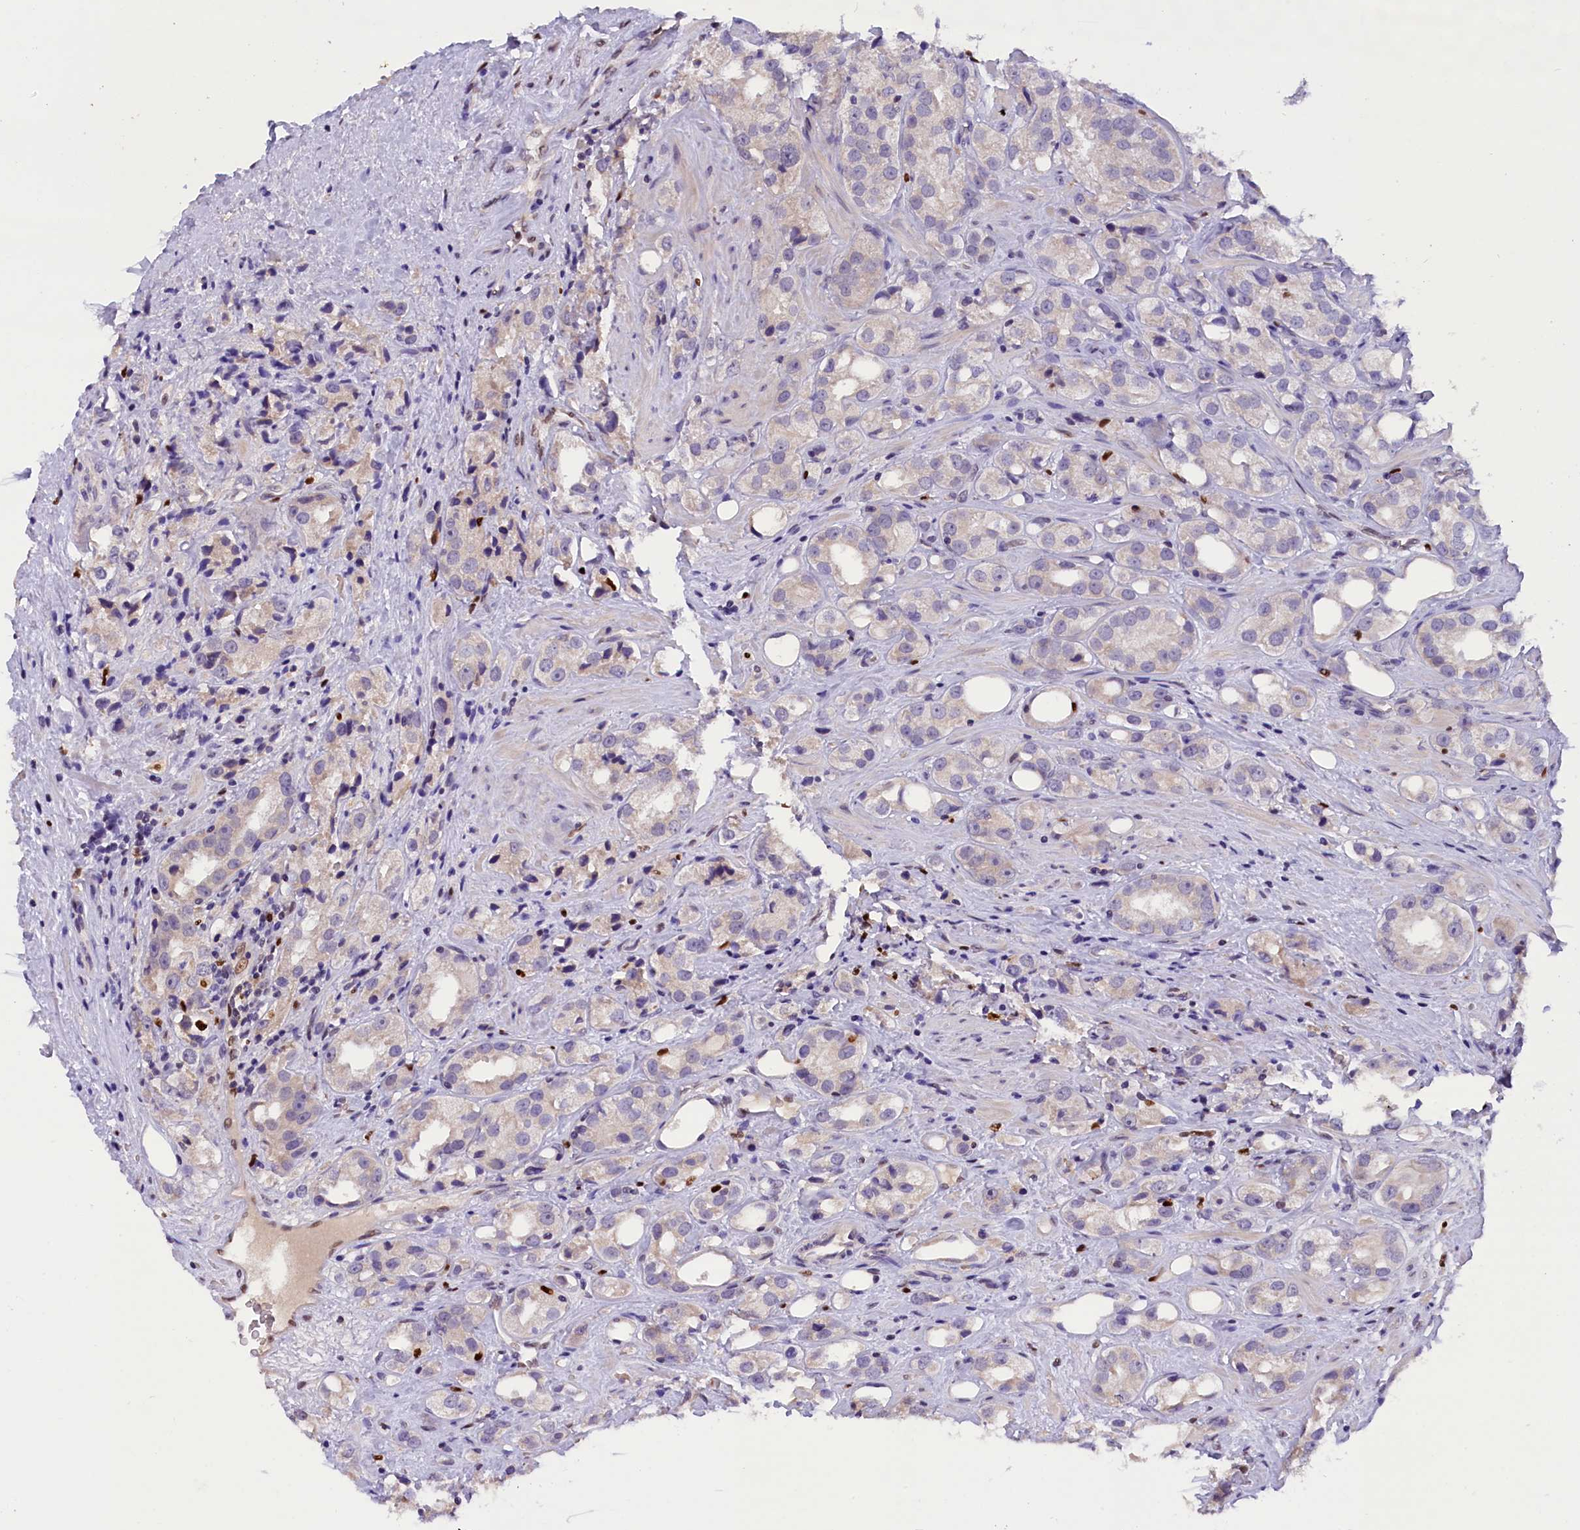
{"staining": {"intensity": "negative", "quantity": "none", "location": "none"}, "tissue": "prostate cancer", "cell_type": "Tumor cells", "image_type": "cancer", "snomed": [{"axis": "morphology", "description": "Adenocarcinoma, NOS"}, {"axis": "topography", "description": "Prostate"}], "caption": "Immunohistochemistry of prostate adenocarcinoma displays no expression in tumor cells.", "gene": "BTBD9", "patient": {"sex": "male", "age": 79}}